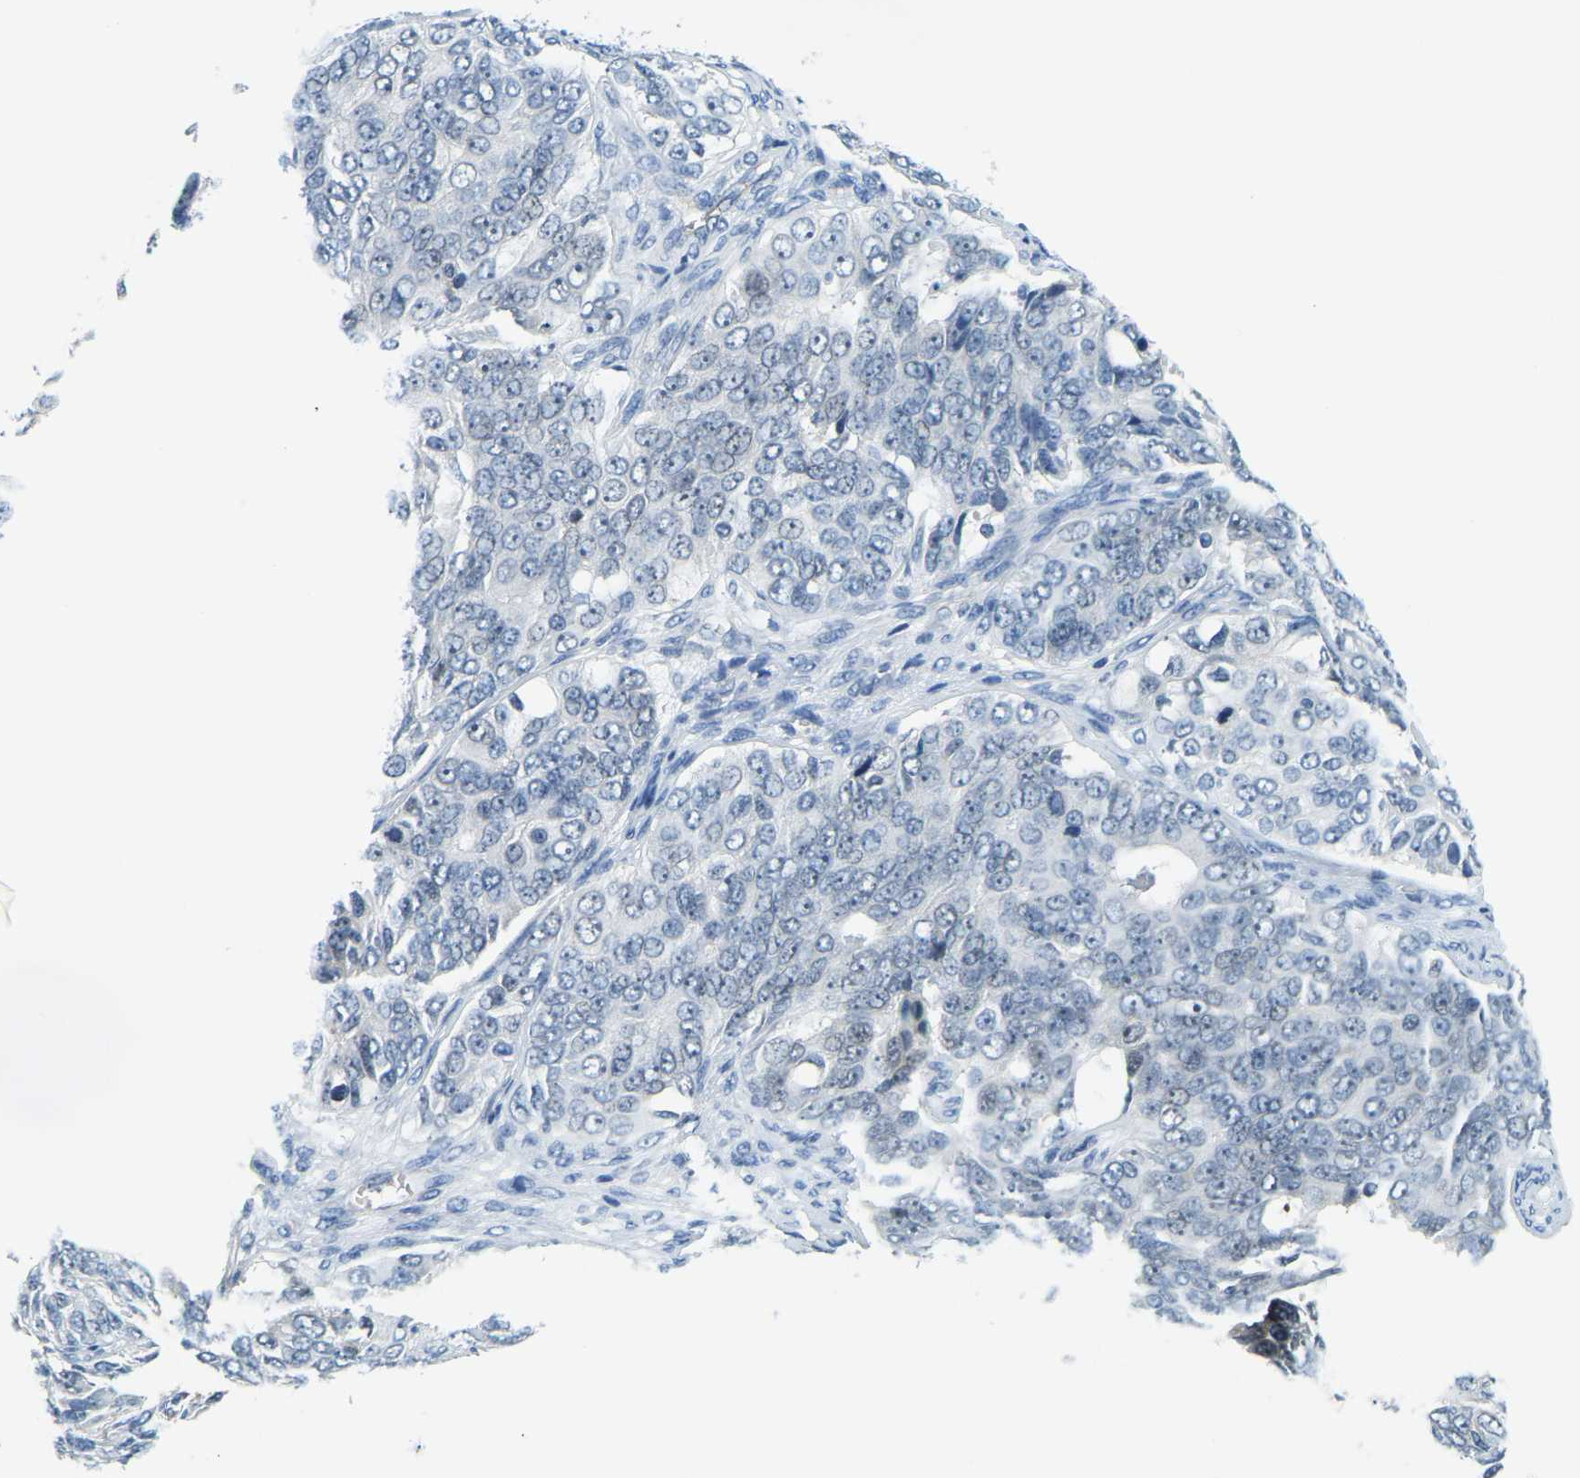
{"staining": {"intensity": "negative", "quantity": "none", "location": "none"}, "tissue": "ovarian cancer", "cell_type": "Tumor cells", "image_type": "cancer", "snomed": [{"axis": "morphology", "description": "Carcinoma, endometroid"}, {"axis": "topography", "description": "Ovary"}], "caption": "Tumor cells show no significant staining in ovarian endometroid carcinoma.", "gene": "RRP1", "patient": {"sex": "female", "age": 51}}